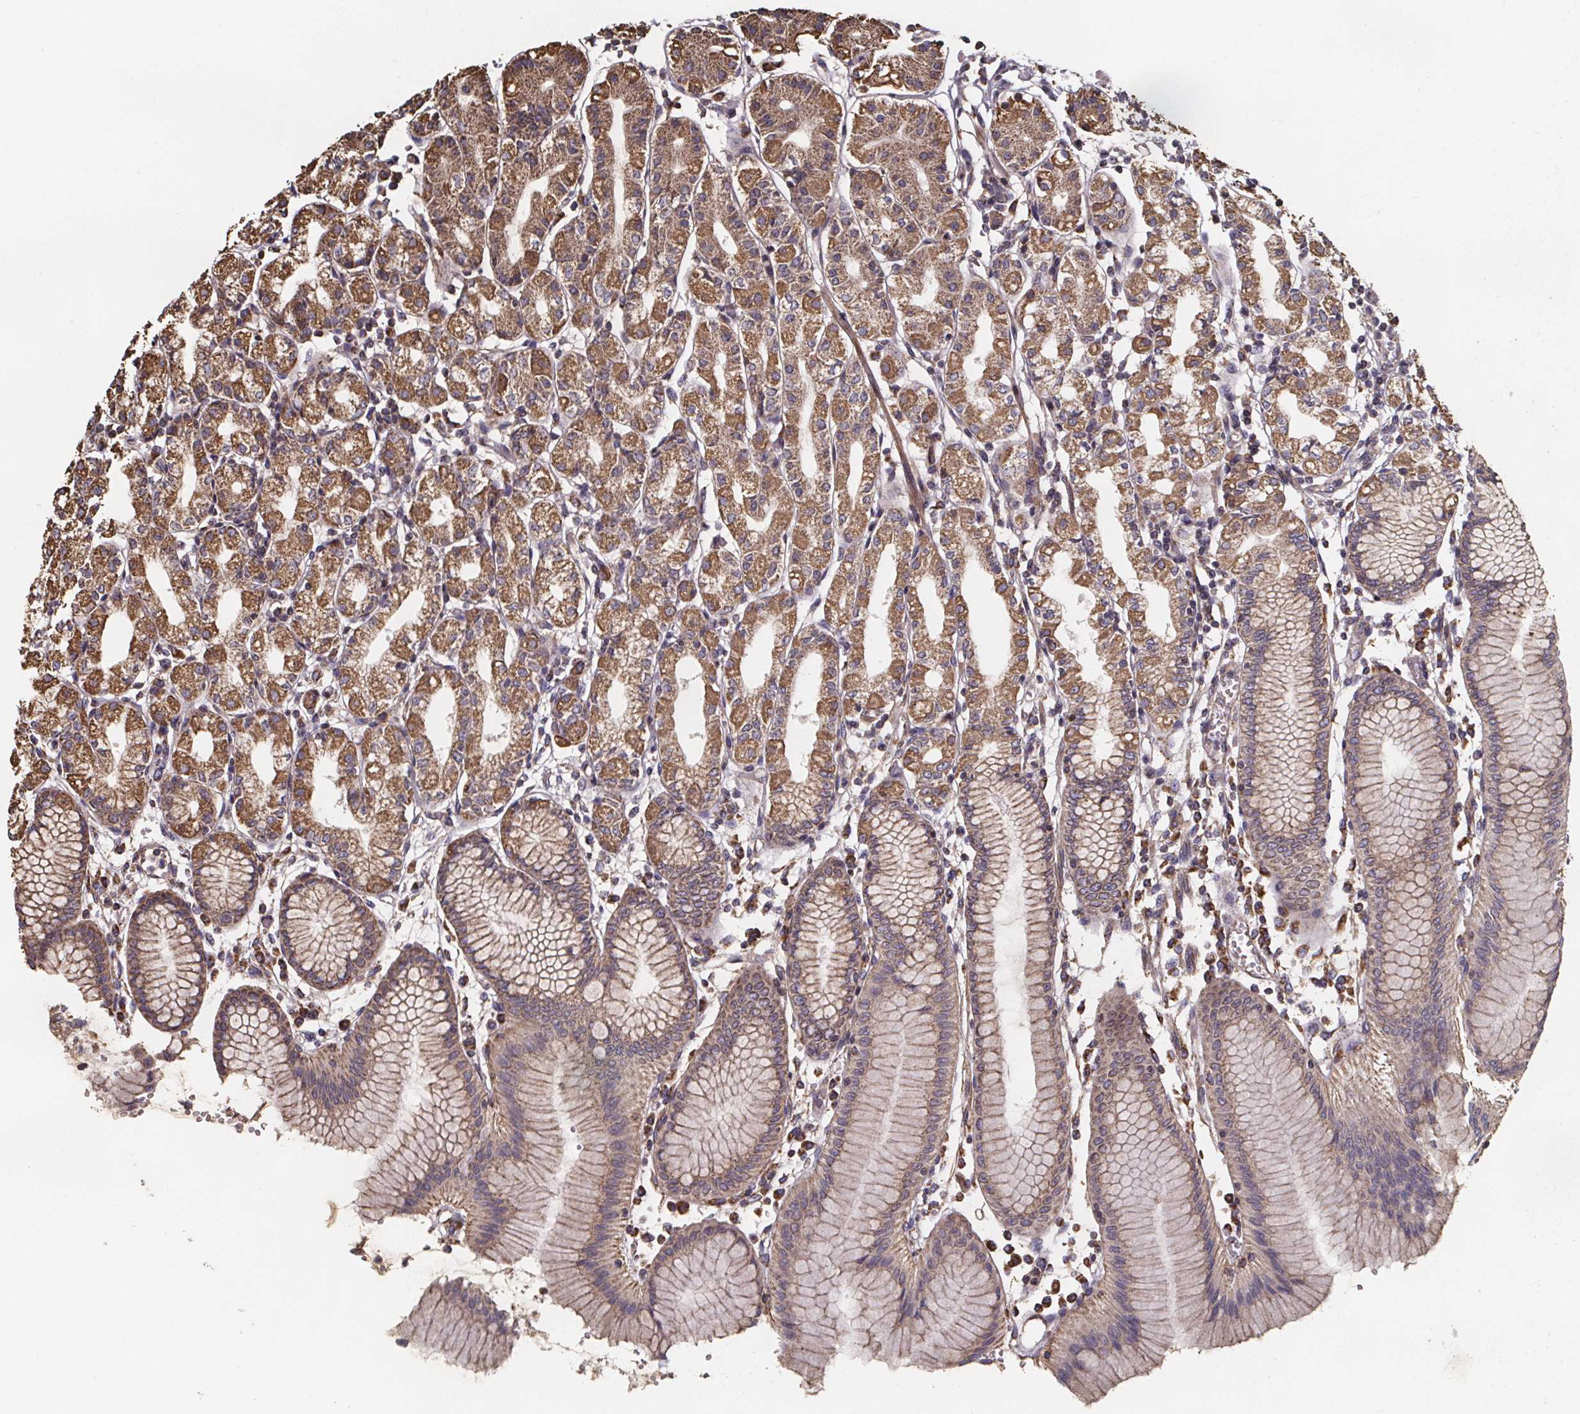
{"staining": {"intensity": "moderate", "quantity": ">75%", "location": "cytoplasmic/membranous"}, "tissue": "stomach", "cell_type": "Glandular cells", "image_type": "normal", "snomed": [{"axis": "morphology", "description": "Normal tissue, NOS"}, {"axis": "topography", "description": "Skeletal muscle"}, {"axis": "topography", "description": "Stomach"}], "caption": "A brown stain labels moderate cytoplasmic/membranous expression of a protein in glandular cells of unremarkable stomach.", "gene": "SLC35D2", "patient": {"sex": "female", "age": 57}}